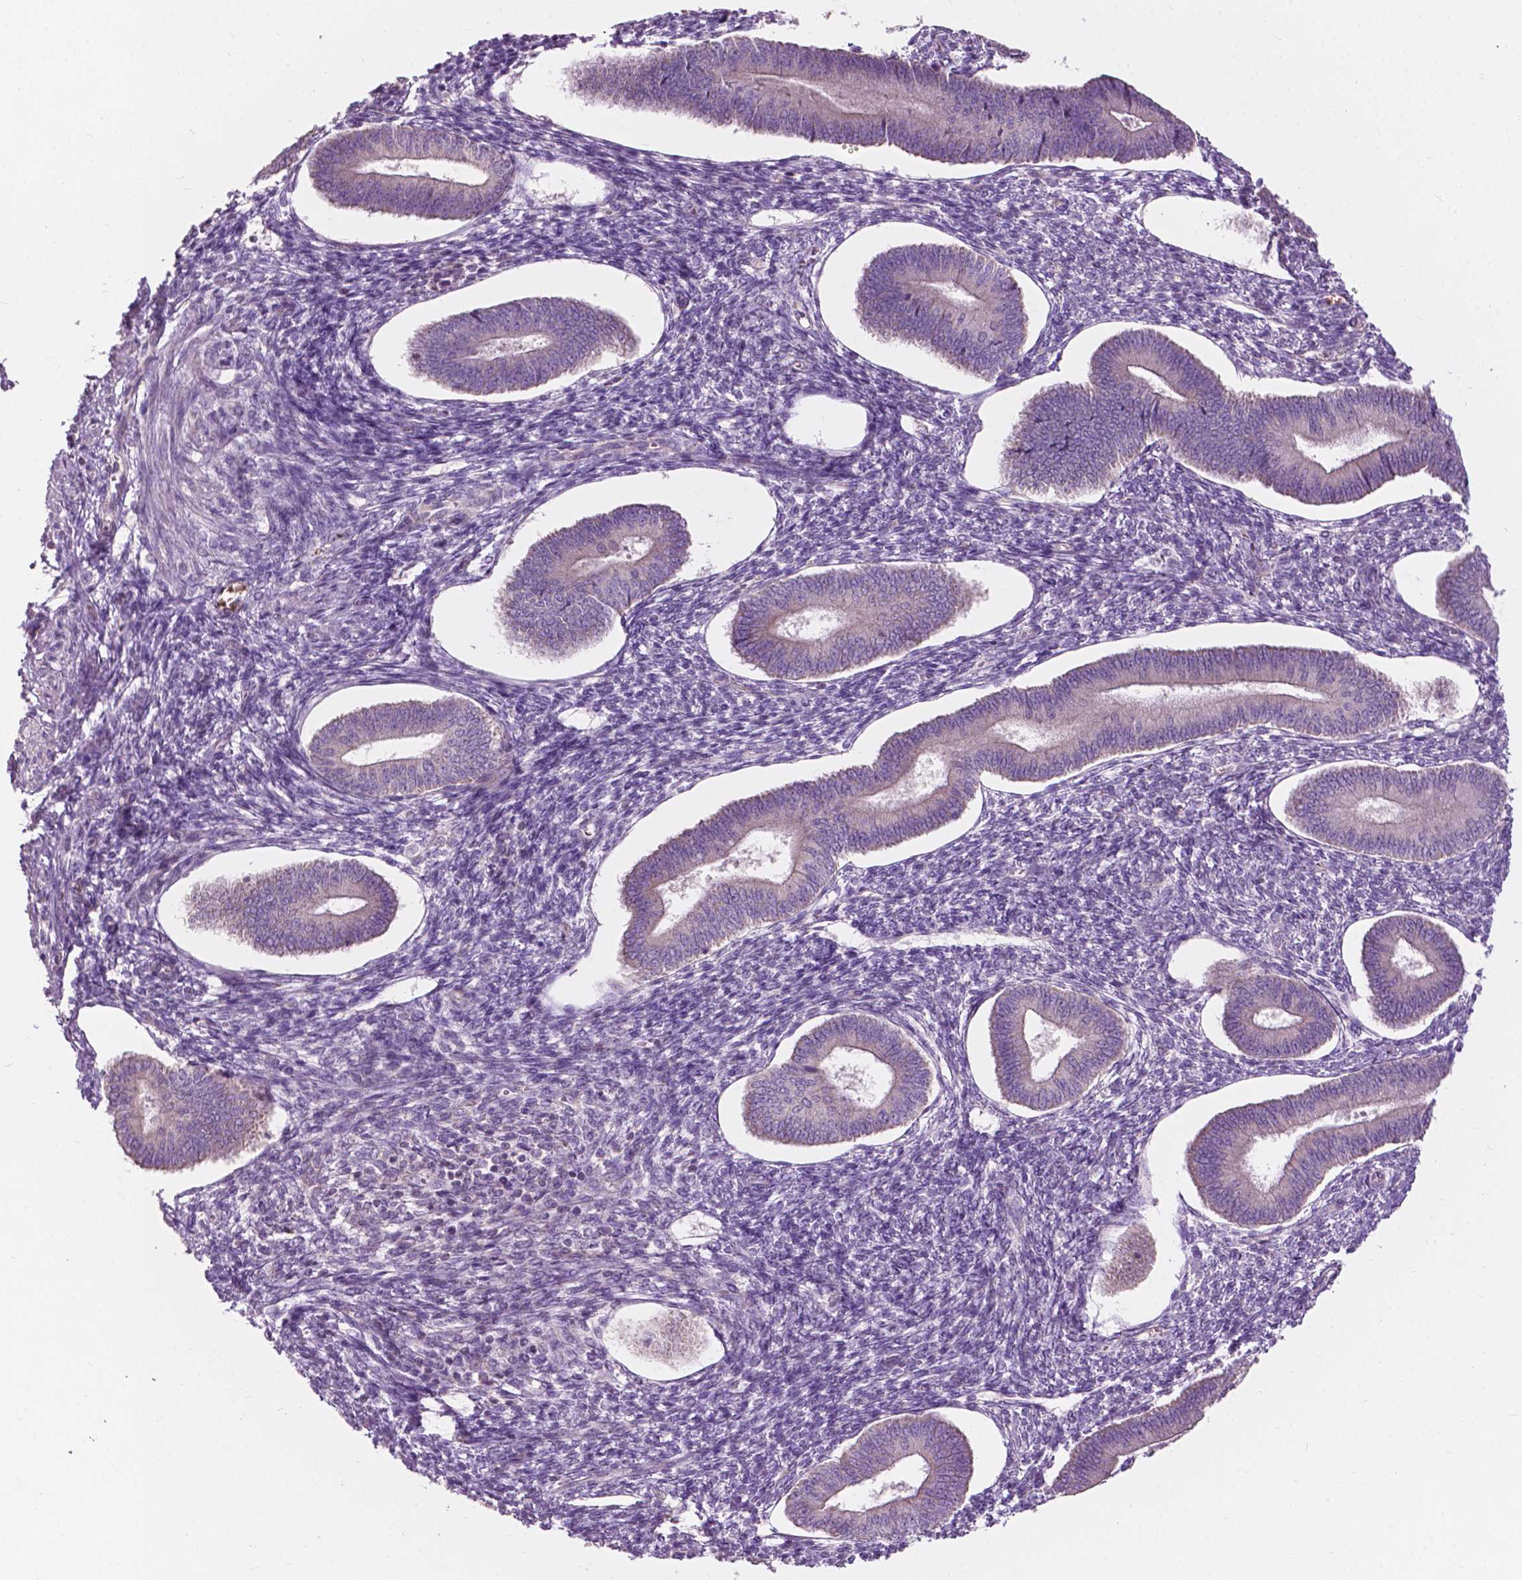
{"staining": {"intensity": "negative", "quantity": "none", "location": "none"}, "tissue": "endometrium", "cell_type": "Cells in endometrial stroma", "image_type": "normal", "snomed": [{"axis": "morphology", "description": "Normal tissue, NOS"}, {"axis": "topography", "description": "Endometrium"}], "caption": "High magnification brightfield microscopy of normal endometrium stained with DAB (brown) and counterstained with hematoxylin (blue): cells in endometrial stroma show no significant staining. (DAB (3,3'-diaminobenzidine) IHC, high magnification).", "gene": "NDUFS1", "patient": {"sex": "female", "age": 42}}